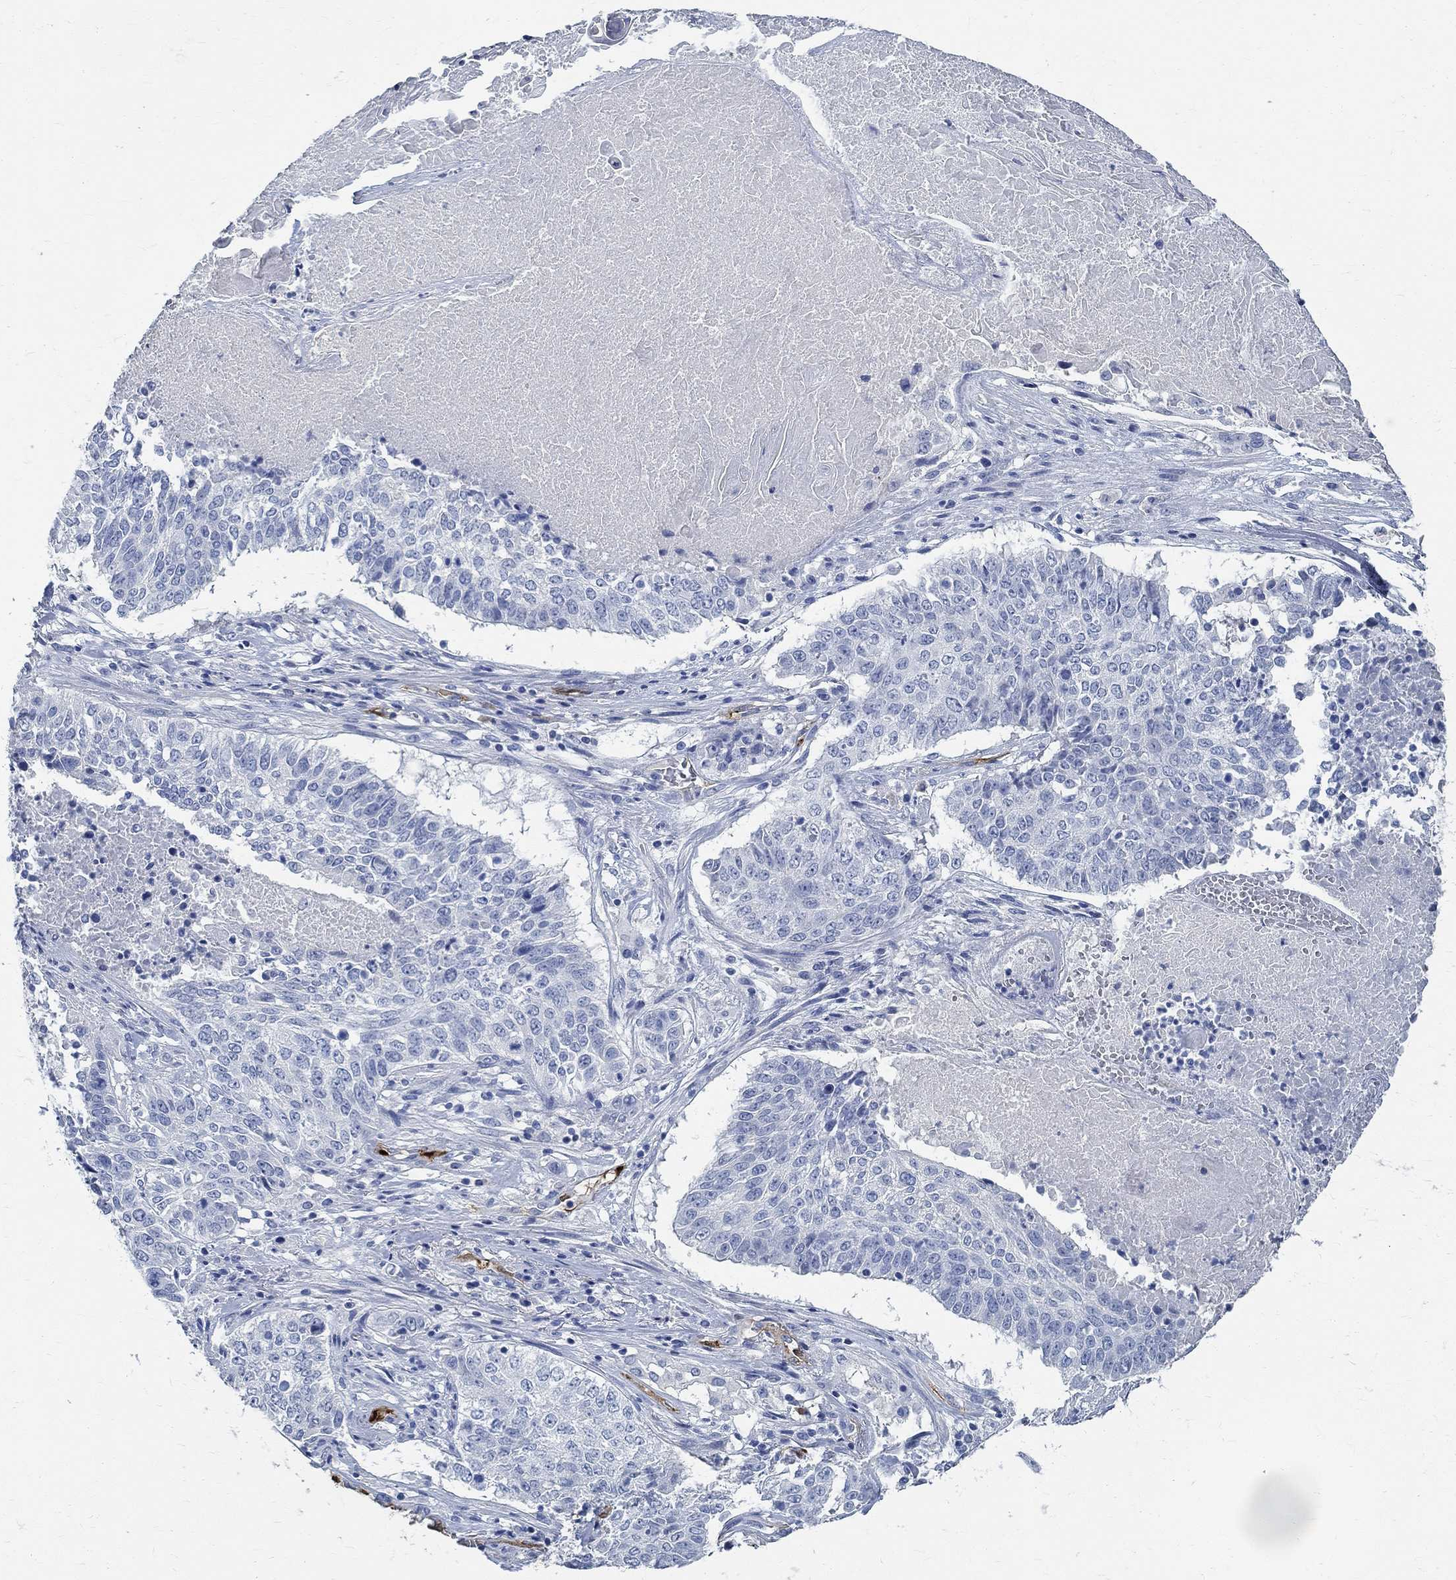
{"staining": {"intensity": "negative", "quantity": "none", "location": "none"}, "tissue": "lung cancer", "cell_type": "Tumor cells", "image_type": "cancer", "snomed": [{"axis": "morphology", "description": "Squamous cell carcinoma, NOS"}, {"axis": "topography", "description": "Lung"}], "caption": "DAB (3,3'-diaminobenzidine) immunohistochemical staining of lung cancer displays no significant positivity in tumor cells.", "gene": "PRX", "patient": {"sex": "male", "age": 64}}